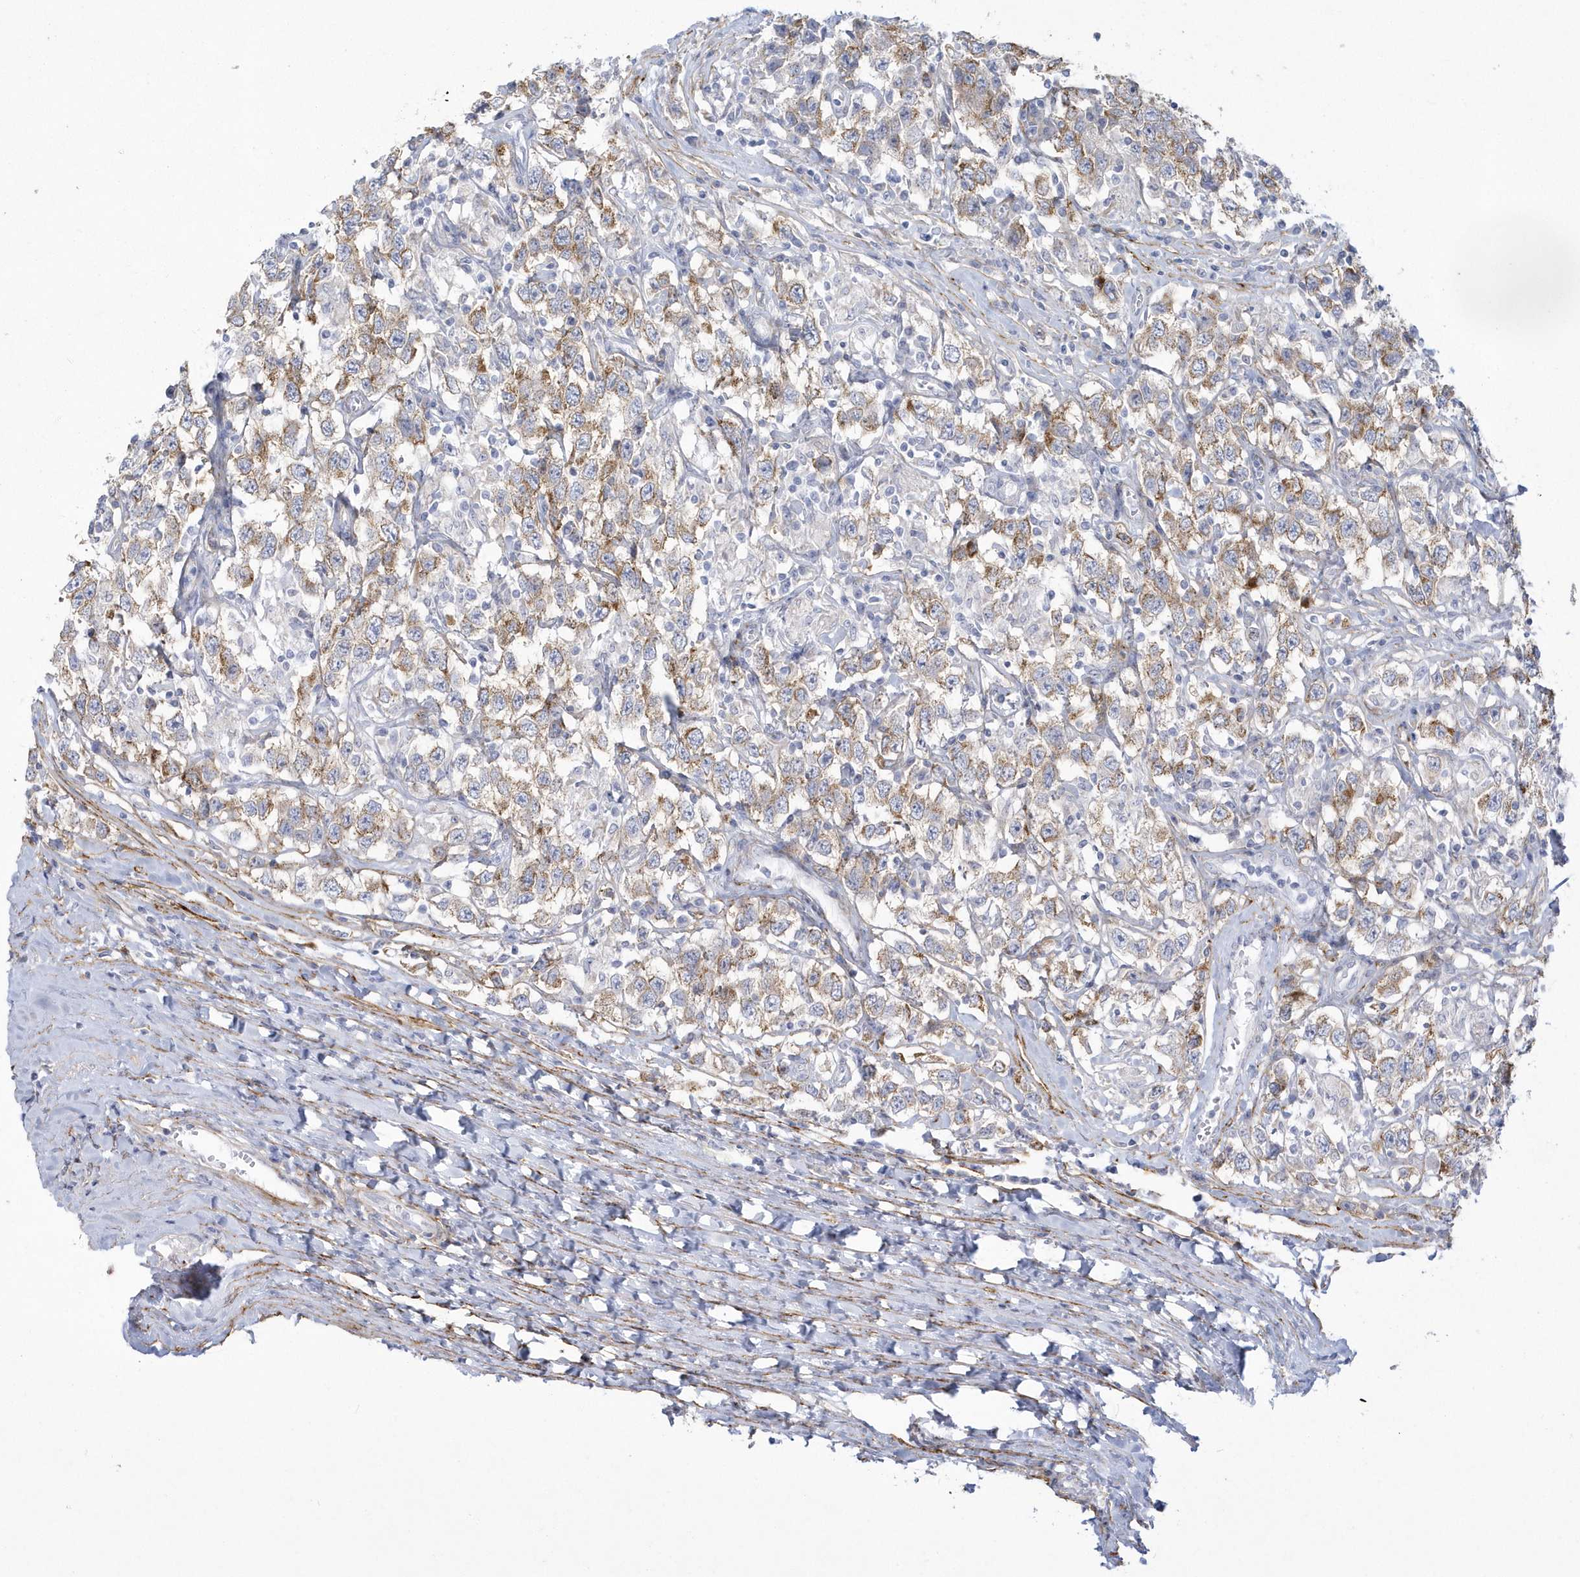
{"staining": {"intensity": "moderate", "quantity": "25%-75%", "location": "cytoplasmic/membranous"}, "tissue": "testis cancer", "cell_type": "Tumor cells", "image_type": "cancer", "snomed": [{"axis": "morphology", "description": "Seminoma, NOS"}, {"axis": "topography", "description": "Testis"}], "caption": "Testis seminoma was stained to show a protein in brown. There is medium levels of moderate cytoplasmic/membranous expression in approximately 25%-75% of tumor cells. The protein of interest is stained brown, and the nuclei are stained in blue (DAB (3,3'-diaminobenzidine) IHC with brightfield microscopy, high magnification).", "gene": "WDR27", "patient": {"sex": "male", "age": 41}}